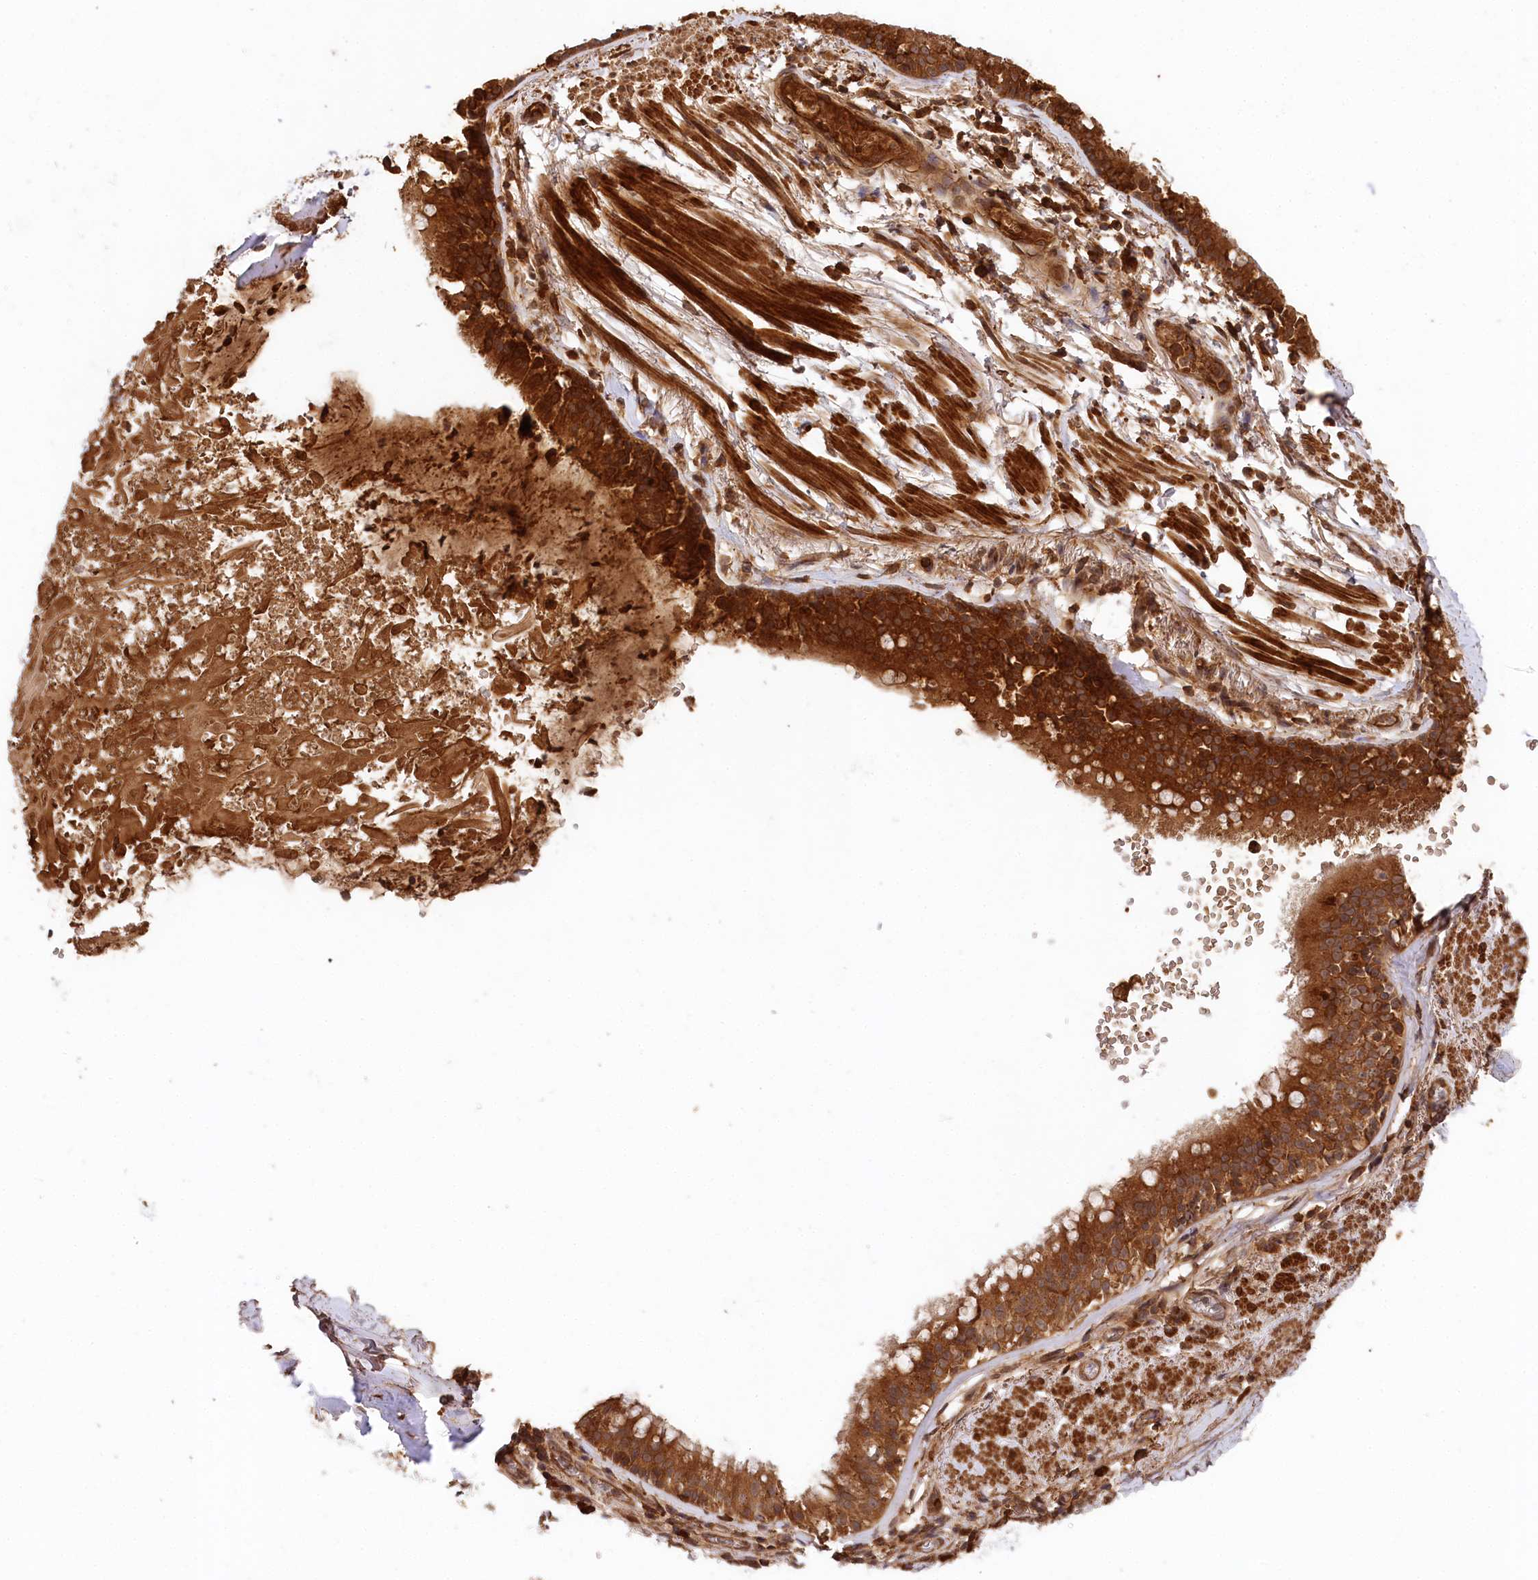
{"staining": {"intensity": "weak", "quantity": ">75%", "location": "cytoplasmic/membranous"}, "tissue": "adipose tissue", "cell_type": "Adipocytes", "image_type": "normal", "snomed": [{"axis": "morphology", "description": "Normal tissue, NOS"}, {"axis": "topography", "description": "Lymph node"}, {"axis": "topography", "description": "Cartilage tissue"}, {"axis": "topography", "description": "Bronchus"}], "caption": "The immunohistochemical stain labels weak cytoplasmic/membranous expression in adipocytes of unremarkable adipose tissue. The staining was performed using DAB (3,3'-diaminobenzidine) to visualize the protein expression in brown, while the nuclei were stained in blue with hematoxylin (Magnification: 20x).", "gene": "MCF2L2", "patient": {"sex": "male", "age": 63}}